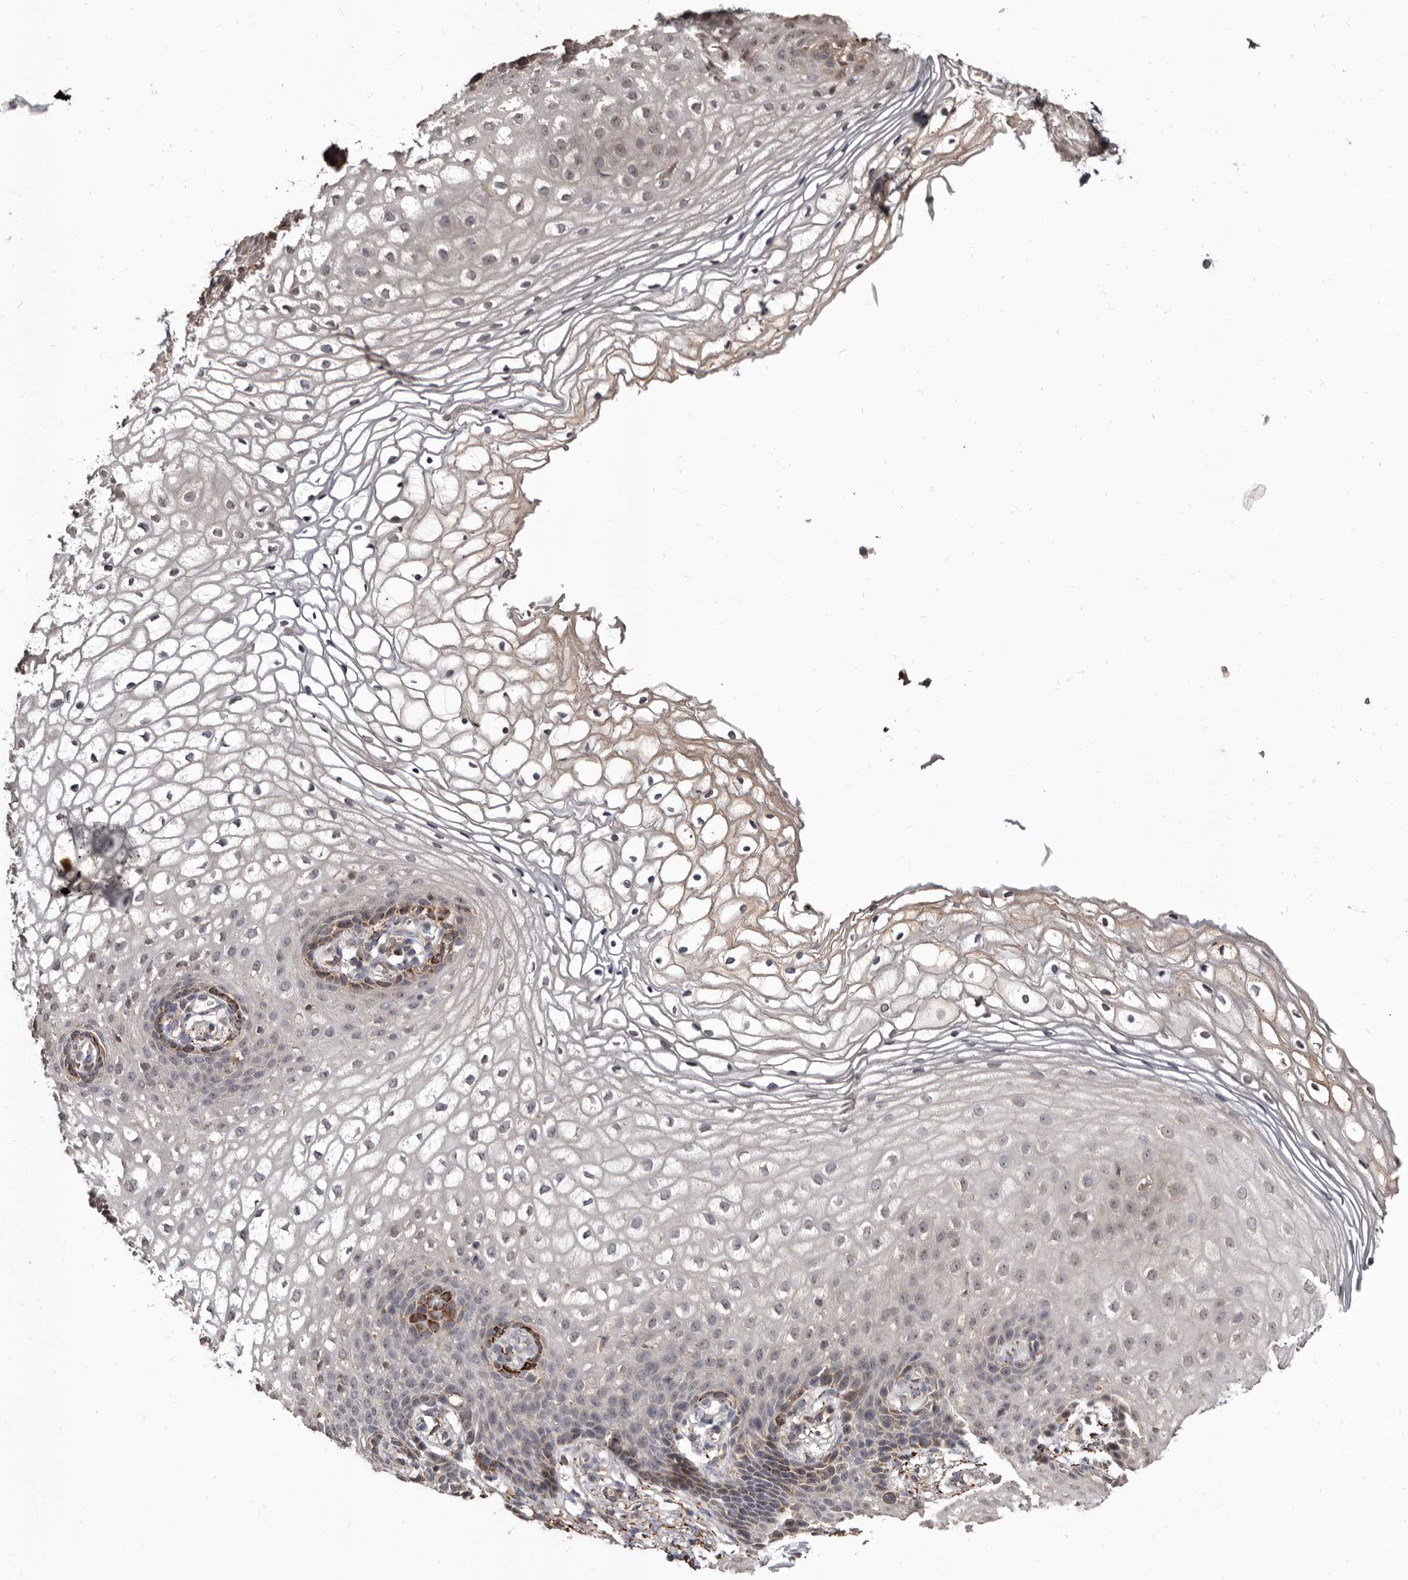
{"staining": {"intensity": "moderate", "quantity": "<25%", "location": "cytoplasmic/membranous"}, "tissue": "vagina", "cell_type": "Squamous epithelial cells", "image_type": "normal", "snomed": [{"axis": "morphology", "description": "Normal tissue, NOS"}, {"axis": "topography", "description": "Vagina"}], "caption": "Immunohistochemistry (IHC) (DAB) staining of unremarkable human vagina reveals moderate cytoplasmic/membranous protein staining in about <25% of squamous epithelial cells.", "gene": "AKAP7", "patient": {"sex": "female", "age": 60}}